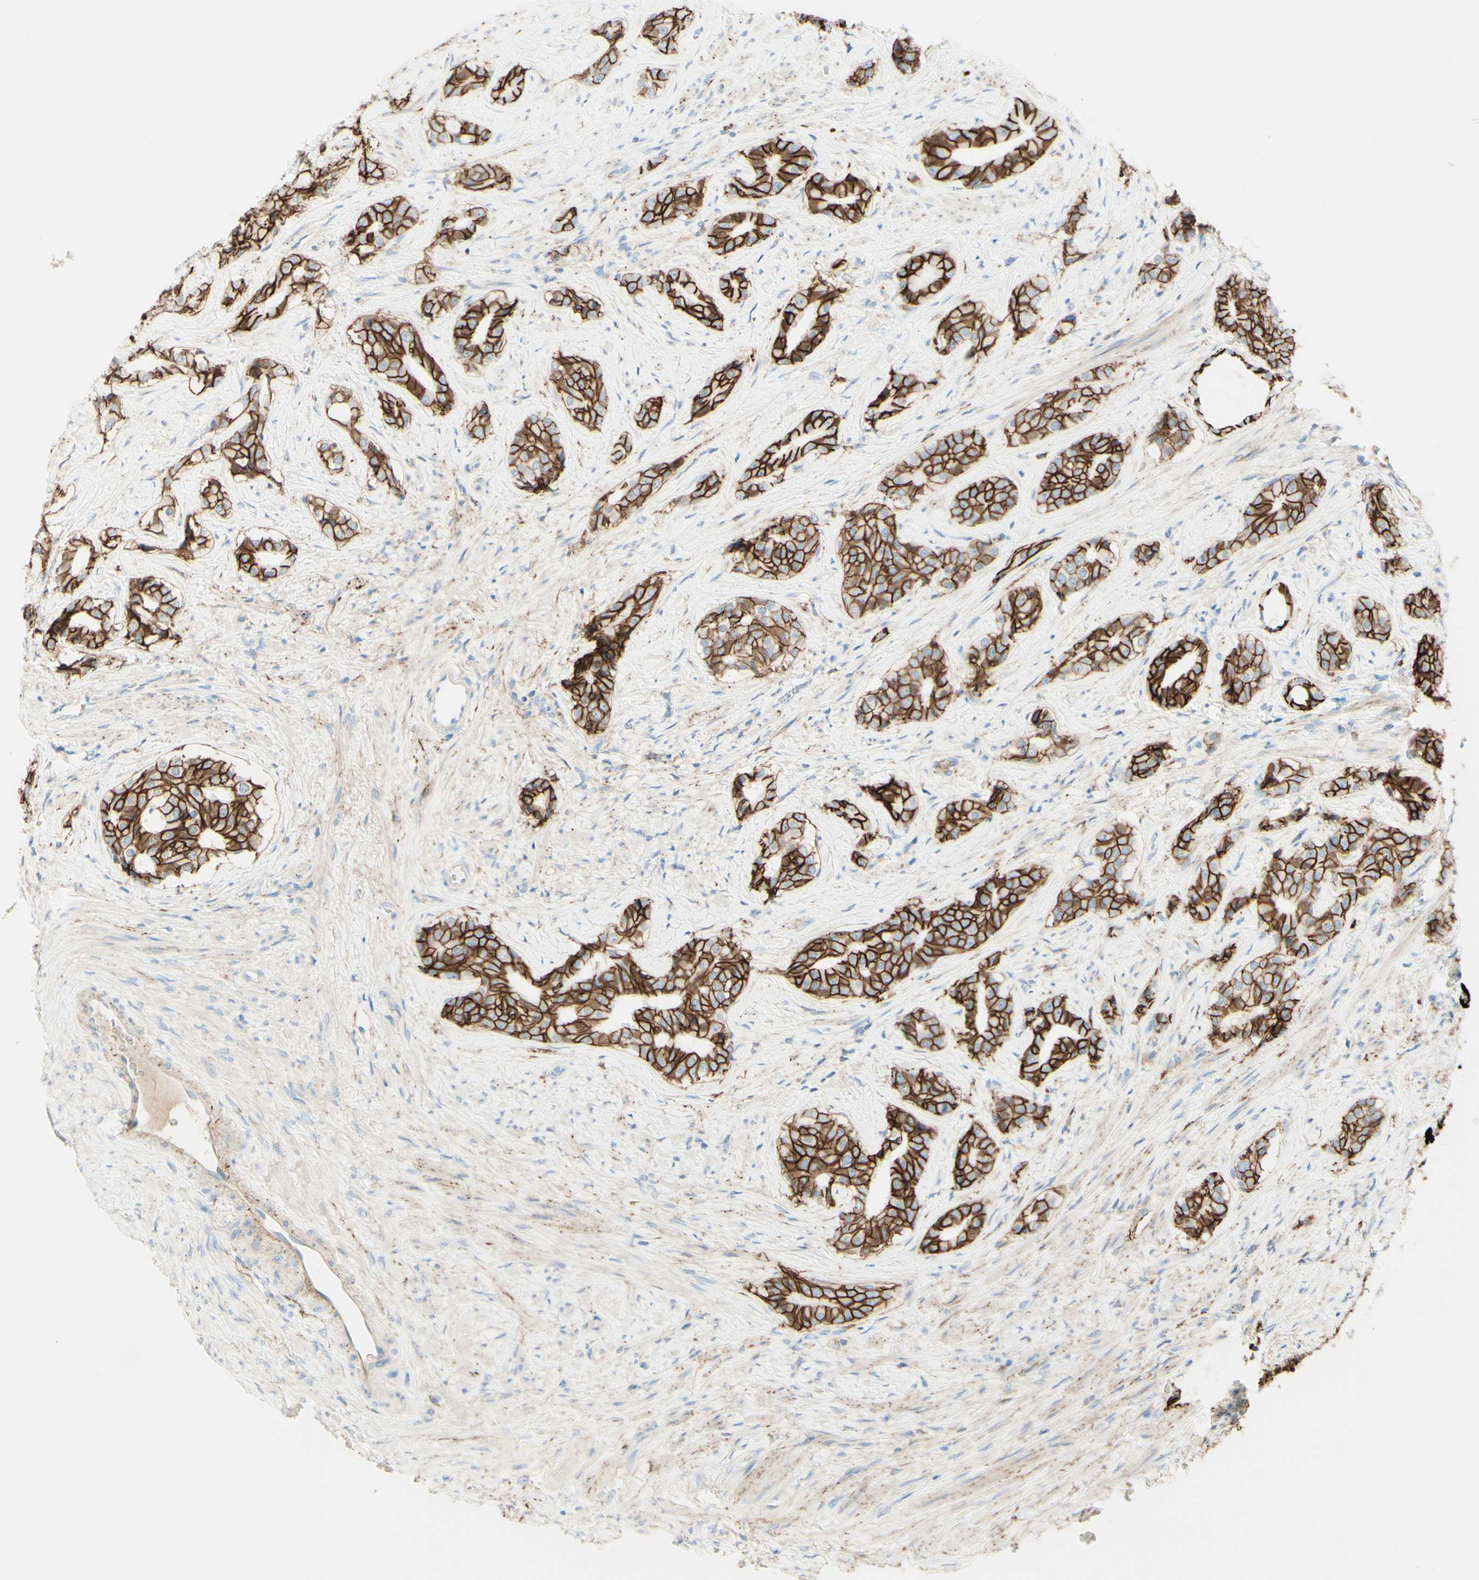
{"staining": {"intensity": "strong", "quantity": ">75%", "location": "cytoplasmic/membranous"}, "tissue": "prostate cancer", "cell_type": "Tumor cells", "image_type": "cancer", "snomed": [{"axis": "morphology", "description": "Adenocarcinoma, High grade"}, {"axis": "topography", "description": "Prostate"}], "caption": "Immunohistochemical staining of adenocarcinoma (high-grade) (prostate) demonstrates strong cytoplasmic/membranous protein expression in about >75% of tumor cells.", "gene": "ALCAM", "patient": {"sex": "male", "age": 71}}